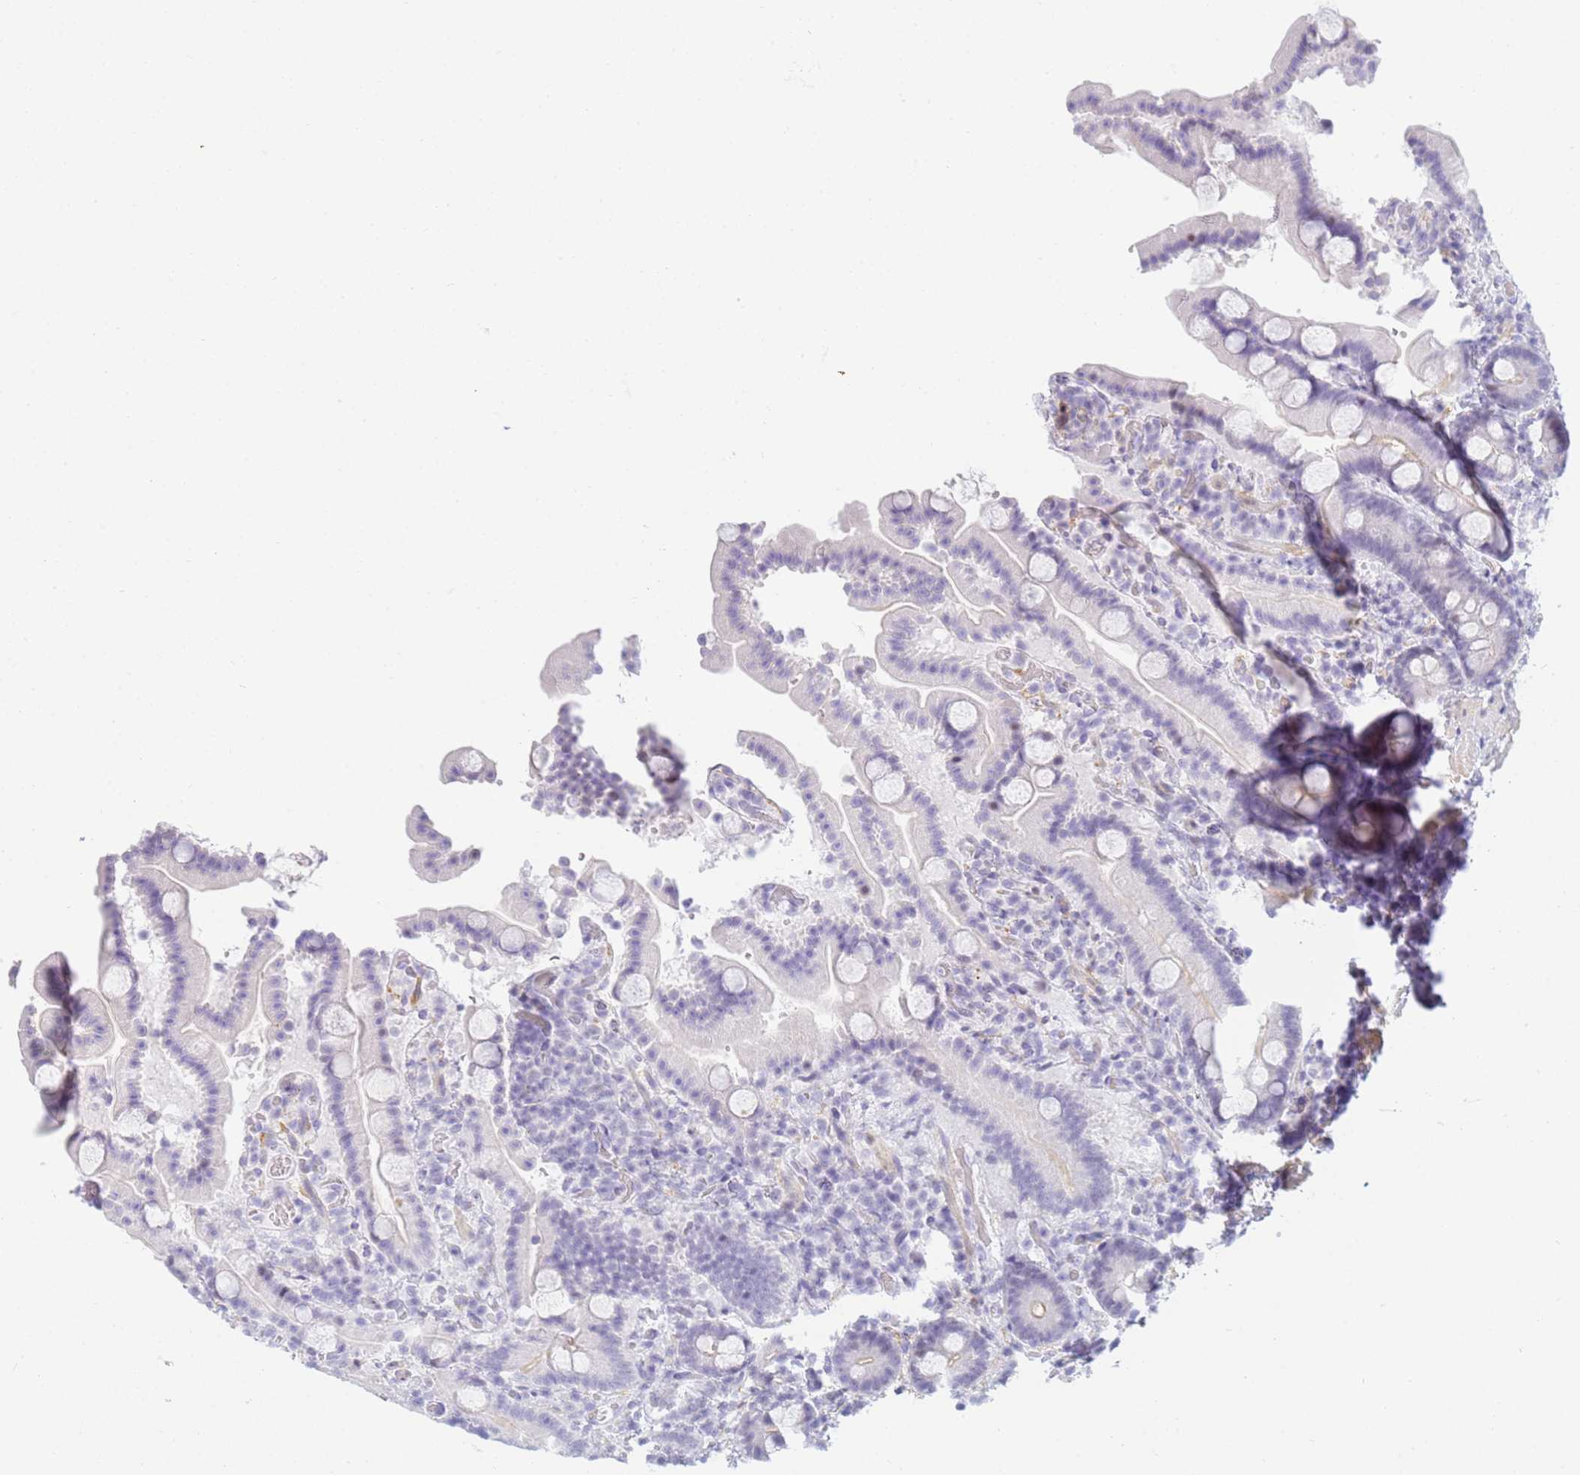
{"staining": {"intensity": "negative", "quantity": "none", "location": "none"}, "tissue": "duodenum", "cell_type": "Glandular cells", "image_type": "normal", "snomed": [{"axis": "morphology", "description": "Normal tissue, NOS"}, {"axis": "topography", "description": "Duodenum"}], "caption": "DAB immunohistochemical staining of unremarkable human duodenum exhibits no significant positivity in glandular cells.", "gene": "SNX20", "patient": {"sex": "male", "age": 55}}